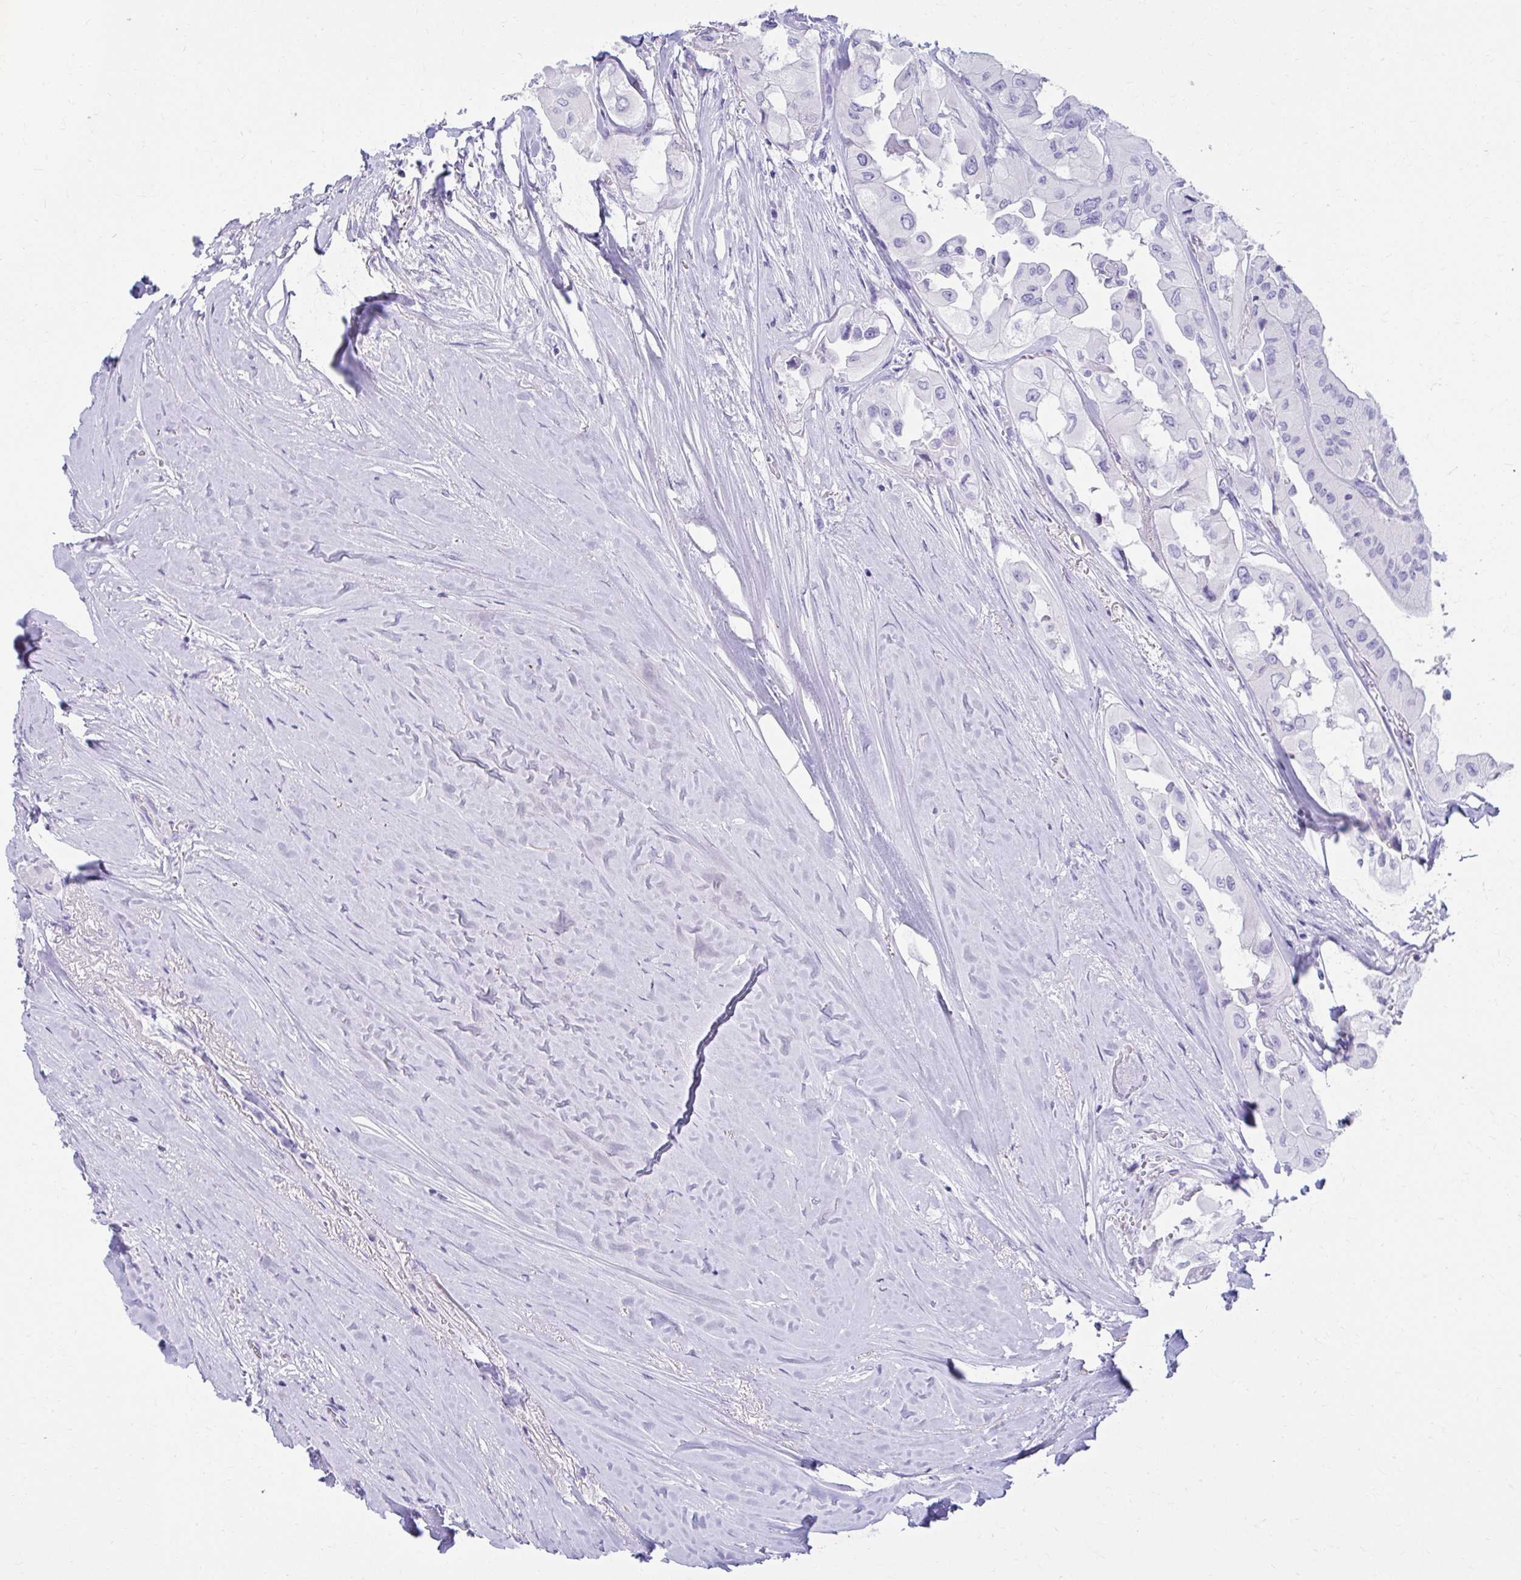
{"staining": {"intensity": "negative", "quantity": "none", "location": "none"}, "tissue": "thyroid cancer", "cell_type": "Tumor cells", "image_type": "cancer", "snomed": [{"axis": "morphology", "description": "Normal tissue, NOS"}, {"axis": "morphology", "description": "Papillary adenocarcinoma, NOS"}, {"axis": "topography", "description": "Thyroid gland"}], "caption": "Immunohistochemistry (IHC) image of papillary adenocarcinoma (thyroid) stained for a protein (brown), which demonstrates no positivity in tumor cells.", "gene": "ATP4B", "patient": {"sex": "female", "age": 59}}